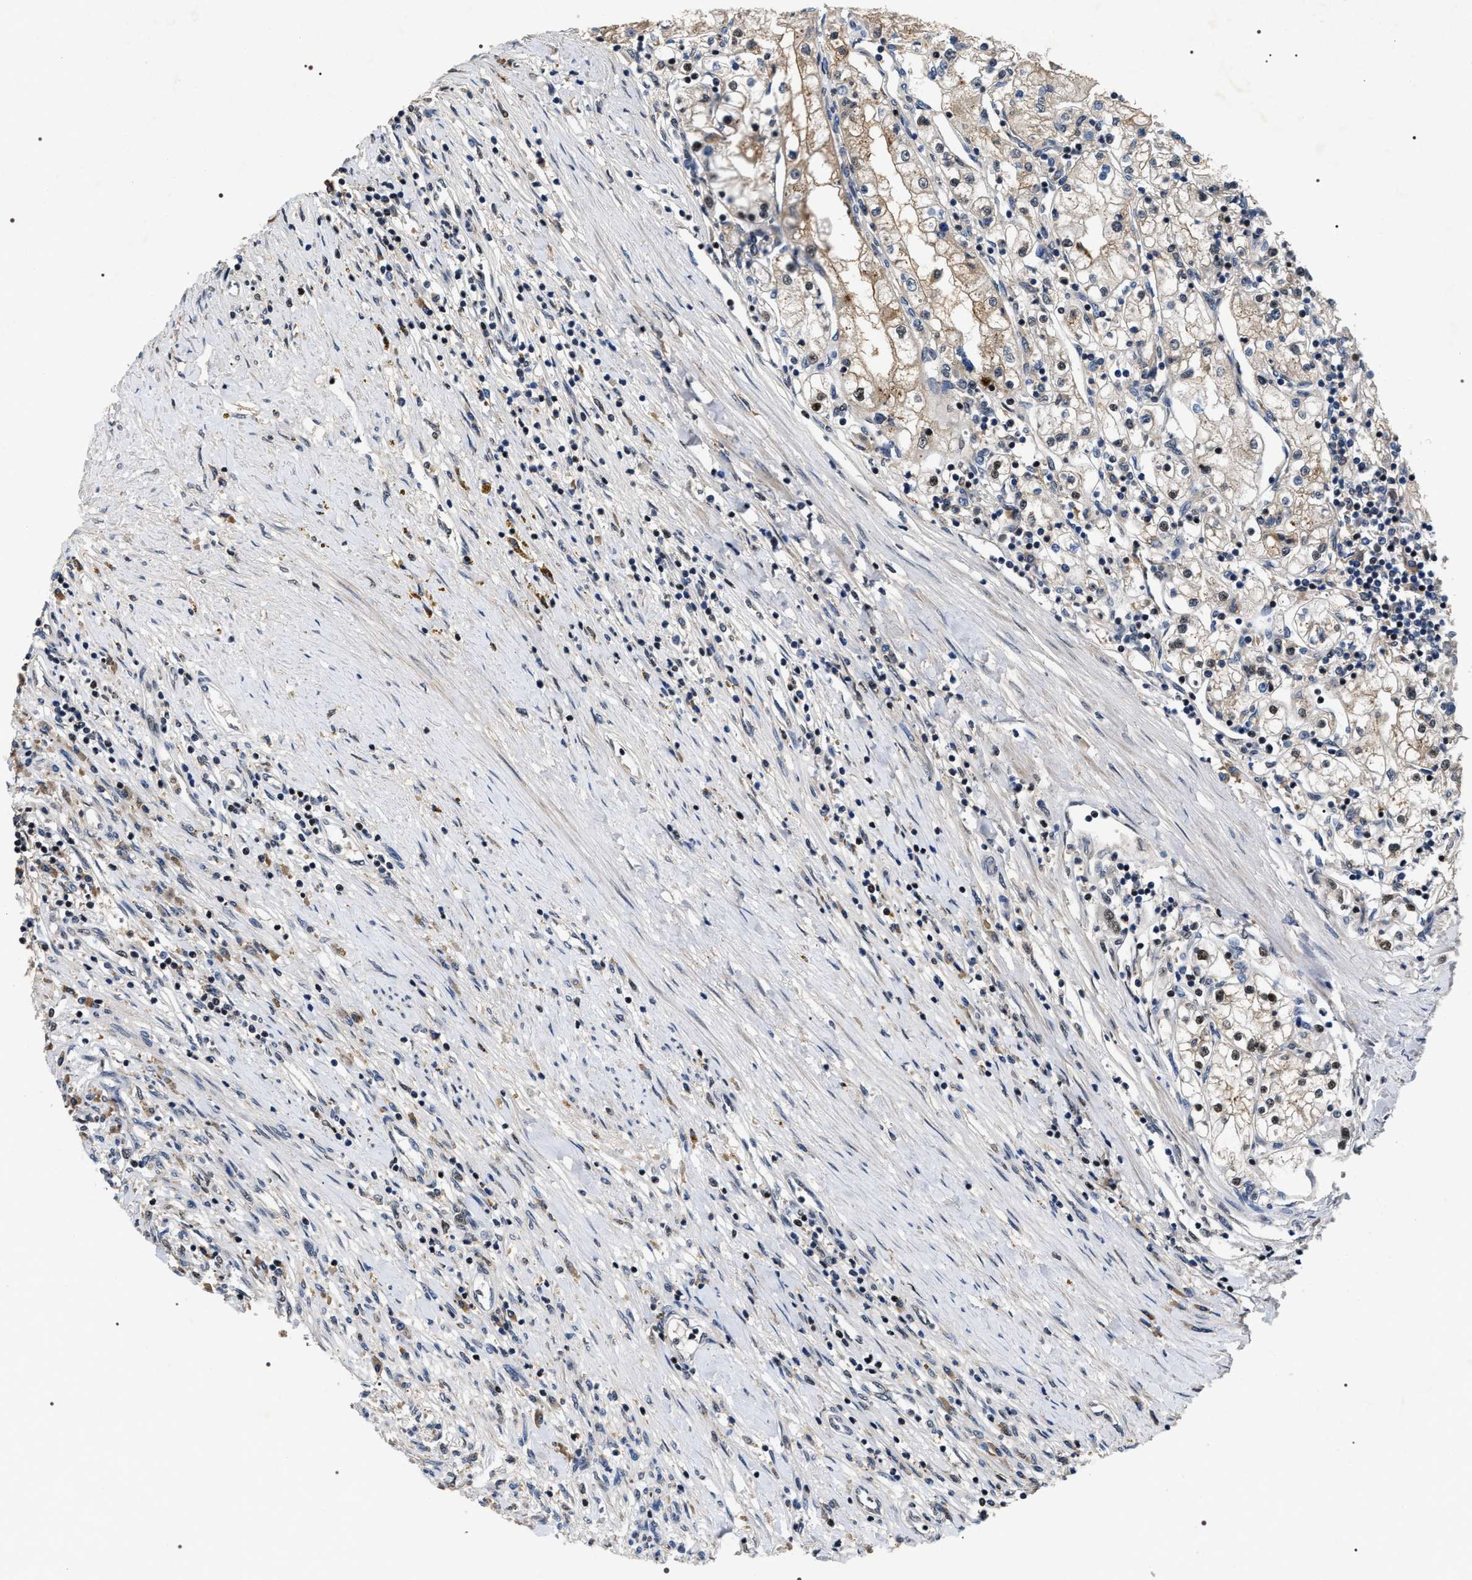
{"staining": {"intensity": "strong", "quantity": "25%-75%", "location": "cytoplasmic/membranous,nuclear"}, "tissue": "renal cancer", "cell_type": "Tumor cells", "image_type": "cancer", "snomed": [{"axis": "morphology", "description": "Adenocarcinoma, NOS"}, {"axis": "topography", "description": "Kidney"}], "caption": "Immunohistochemical staining of human adenocarcinoma (renal) reveals high levels of strong cytoplasmic/membranous and nuclear expression in approximately 25%-75% of tumor cells.", "gene": "C7orf25", "patient": {"sex": "male", "age": 68}}